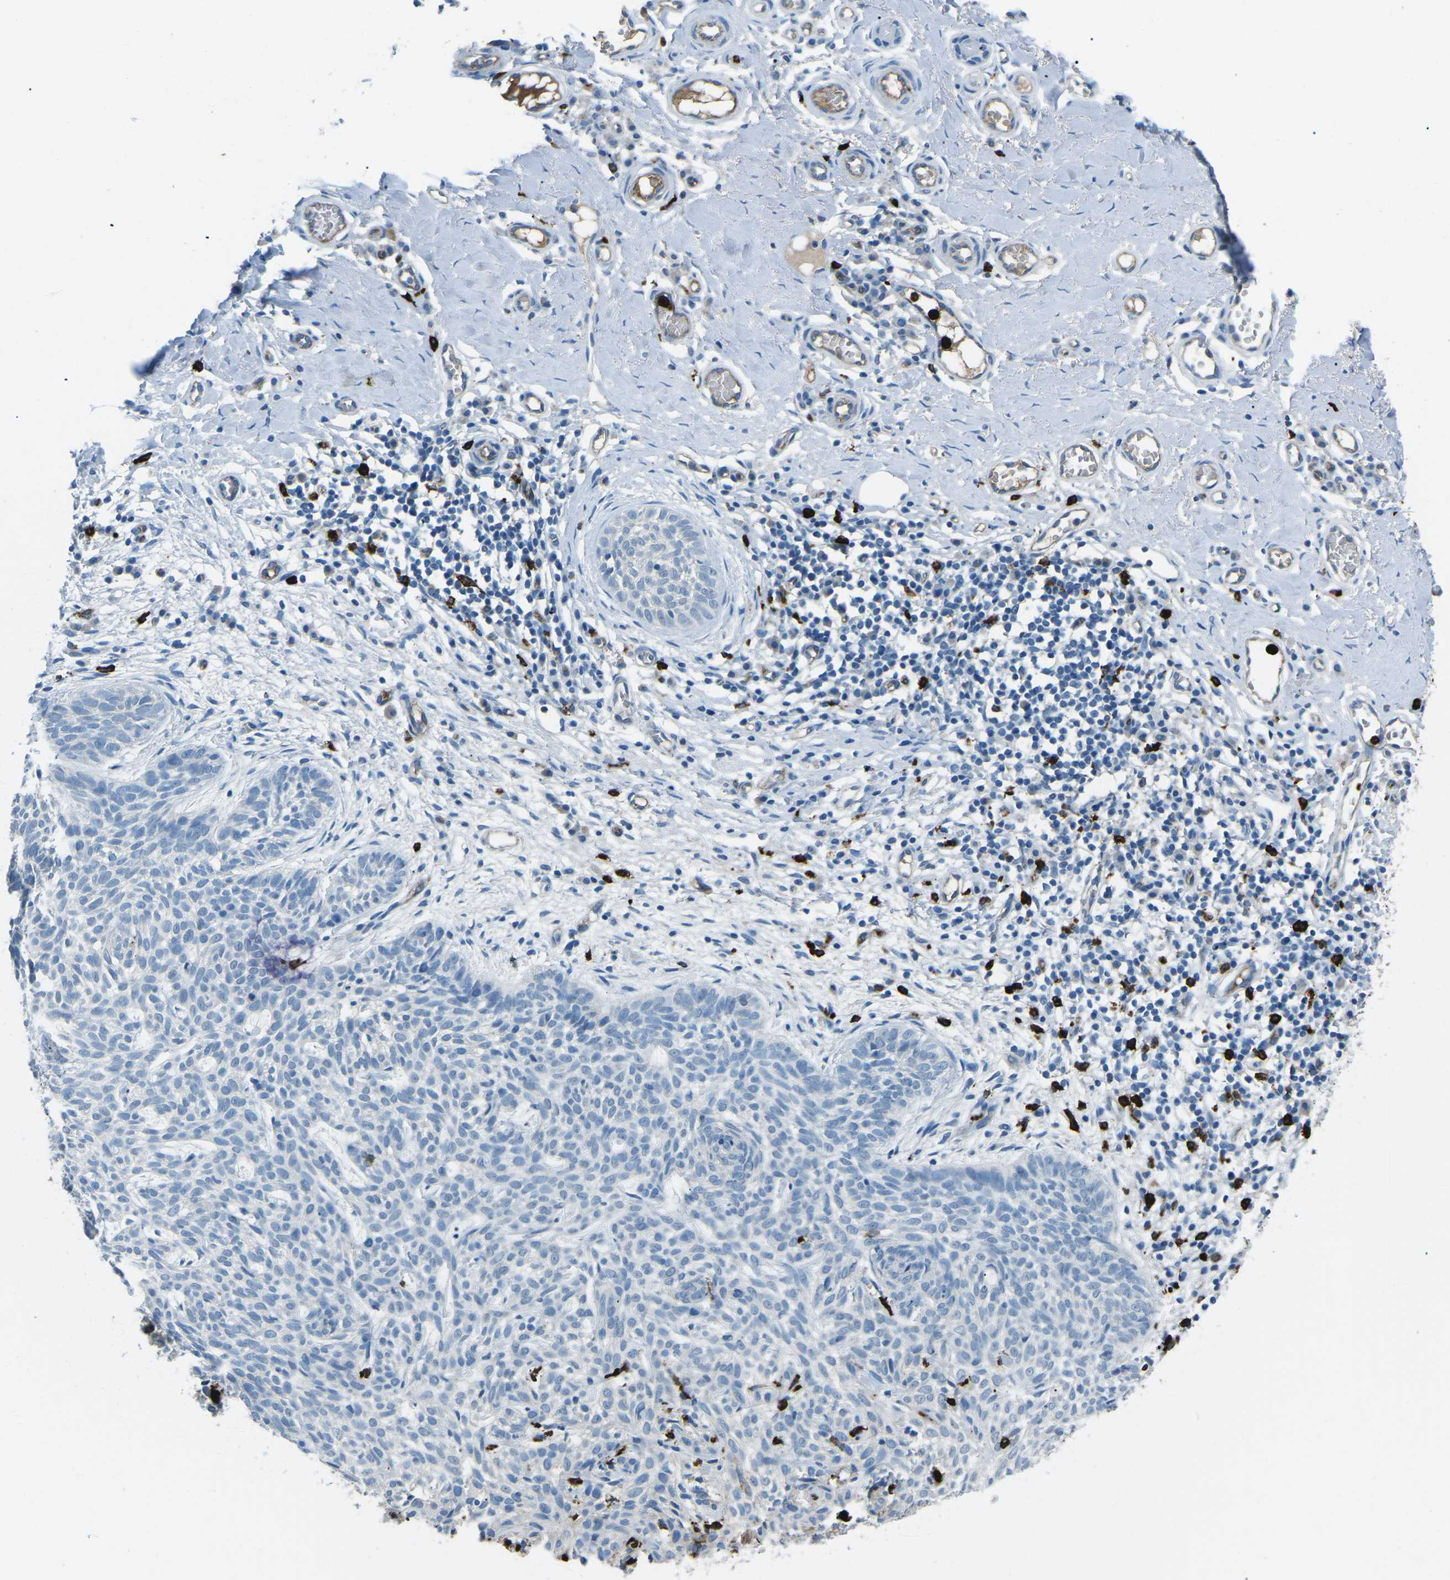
{"staining": {"intensity": "negative", "quantity": "none", "location": "none"}, "tissue": "skin cancer", "cell_type": "Tumor cells", "image_type": "cancer", "snomed": [{"axis": "morphology", "description": "Basal cell carcinoma"}, {"axis": "topography", "description": "Skin"}], "caption": "Histopathology image shows no protein positivity in tumor cells of basal cell carcinoma (skin) tissue.", "gene": "FCN1", "patient": {"sex": "female", "age": 59}}